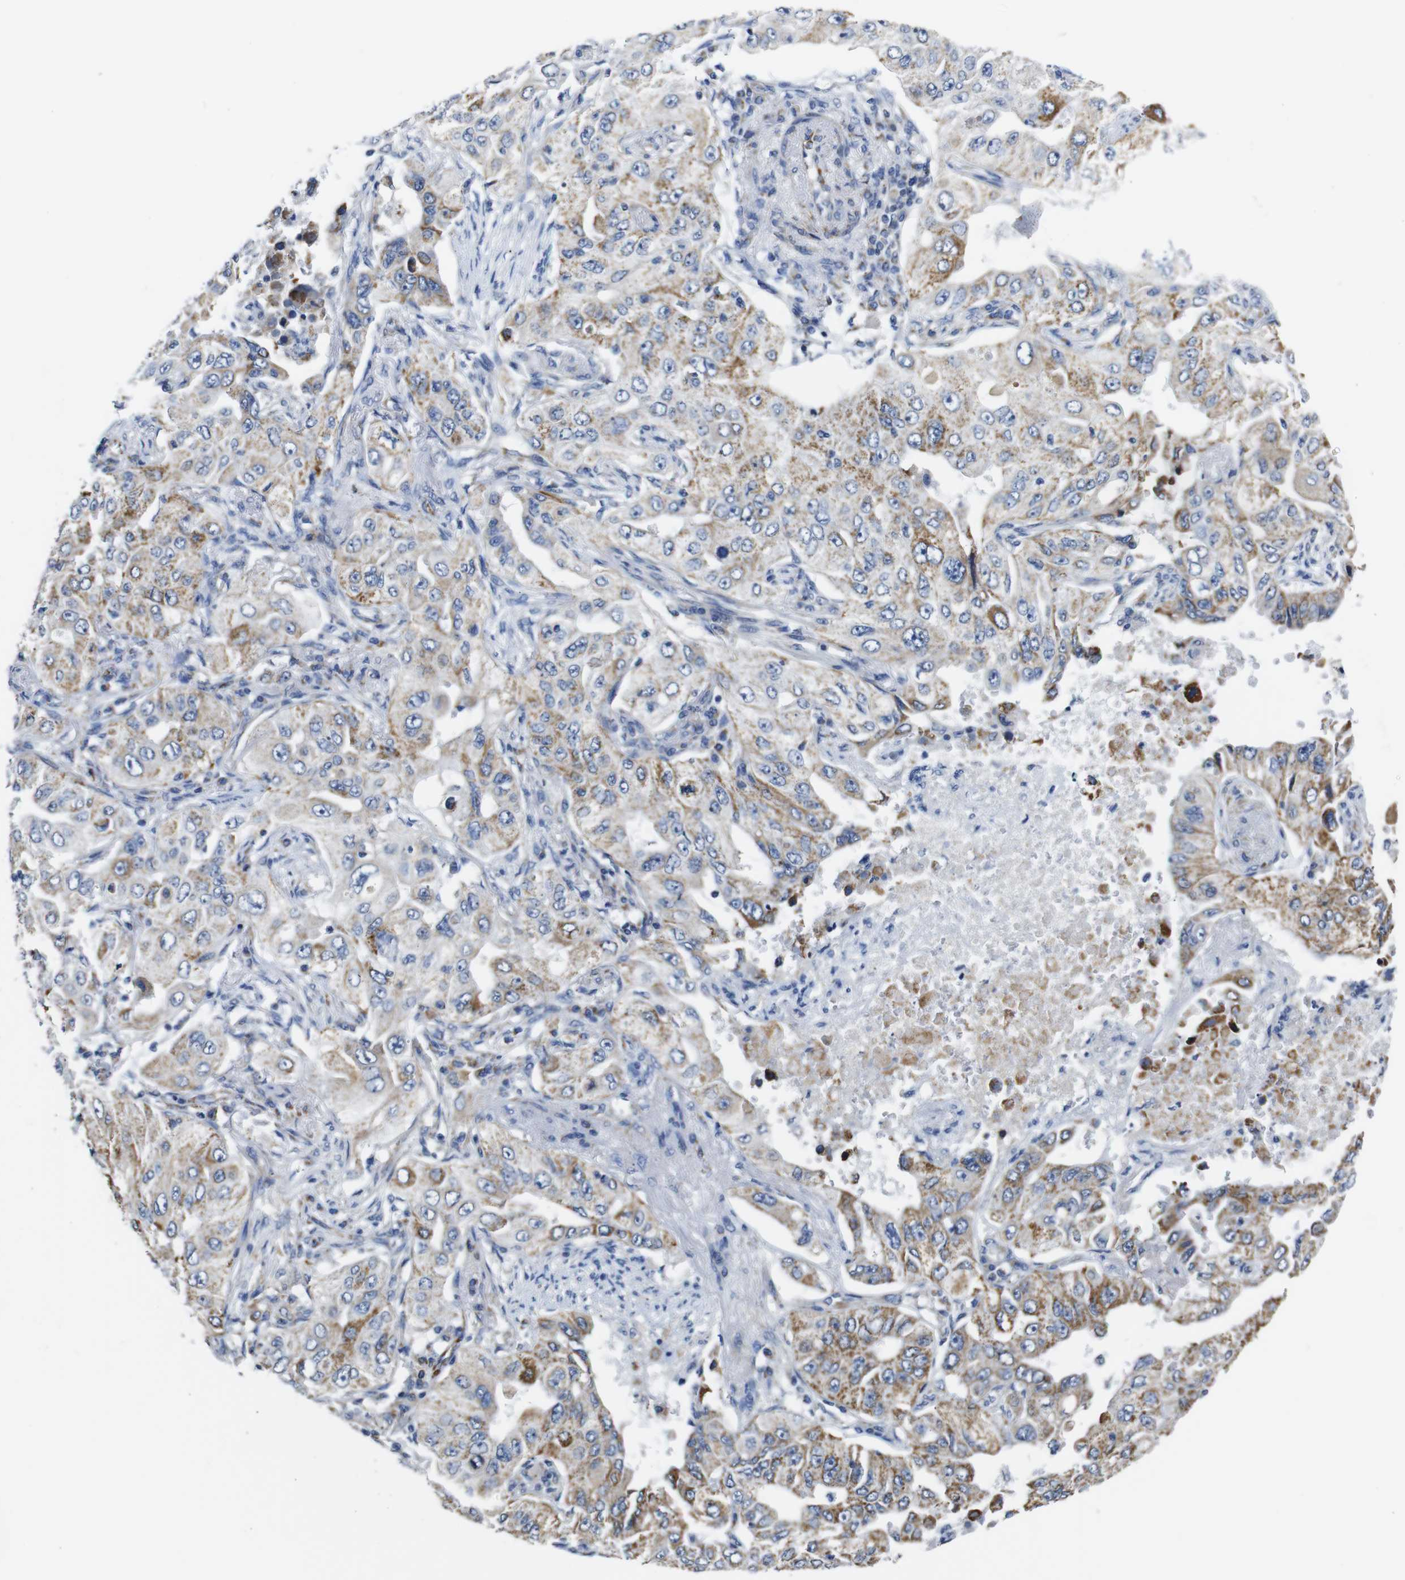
{"staining": {"intensity": "moderate", "quantity": "25%-75%", "location": "cytoplasmic/membranous"}, "tissue": "lung cancer", "cell_type": "Tumor cells", "image_type": "cancer", "snomed": [{"axis": "morphology", "description": "Adenocarcinoma, NOS"}, {"axis": "topography", "description": "Lung"}], "caption": "Human lung adenocarcinoma stained for a protein (brown) reveals moderate cytoplasmic/membranous positive expression in approximately 25%-75% of tumor cells.", "gene": "MAOA", "patient": {"sex": "male", "age": 84}}